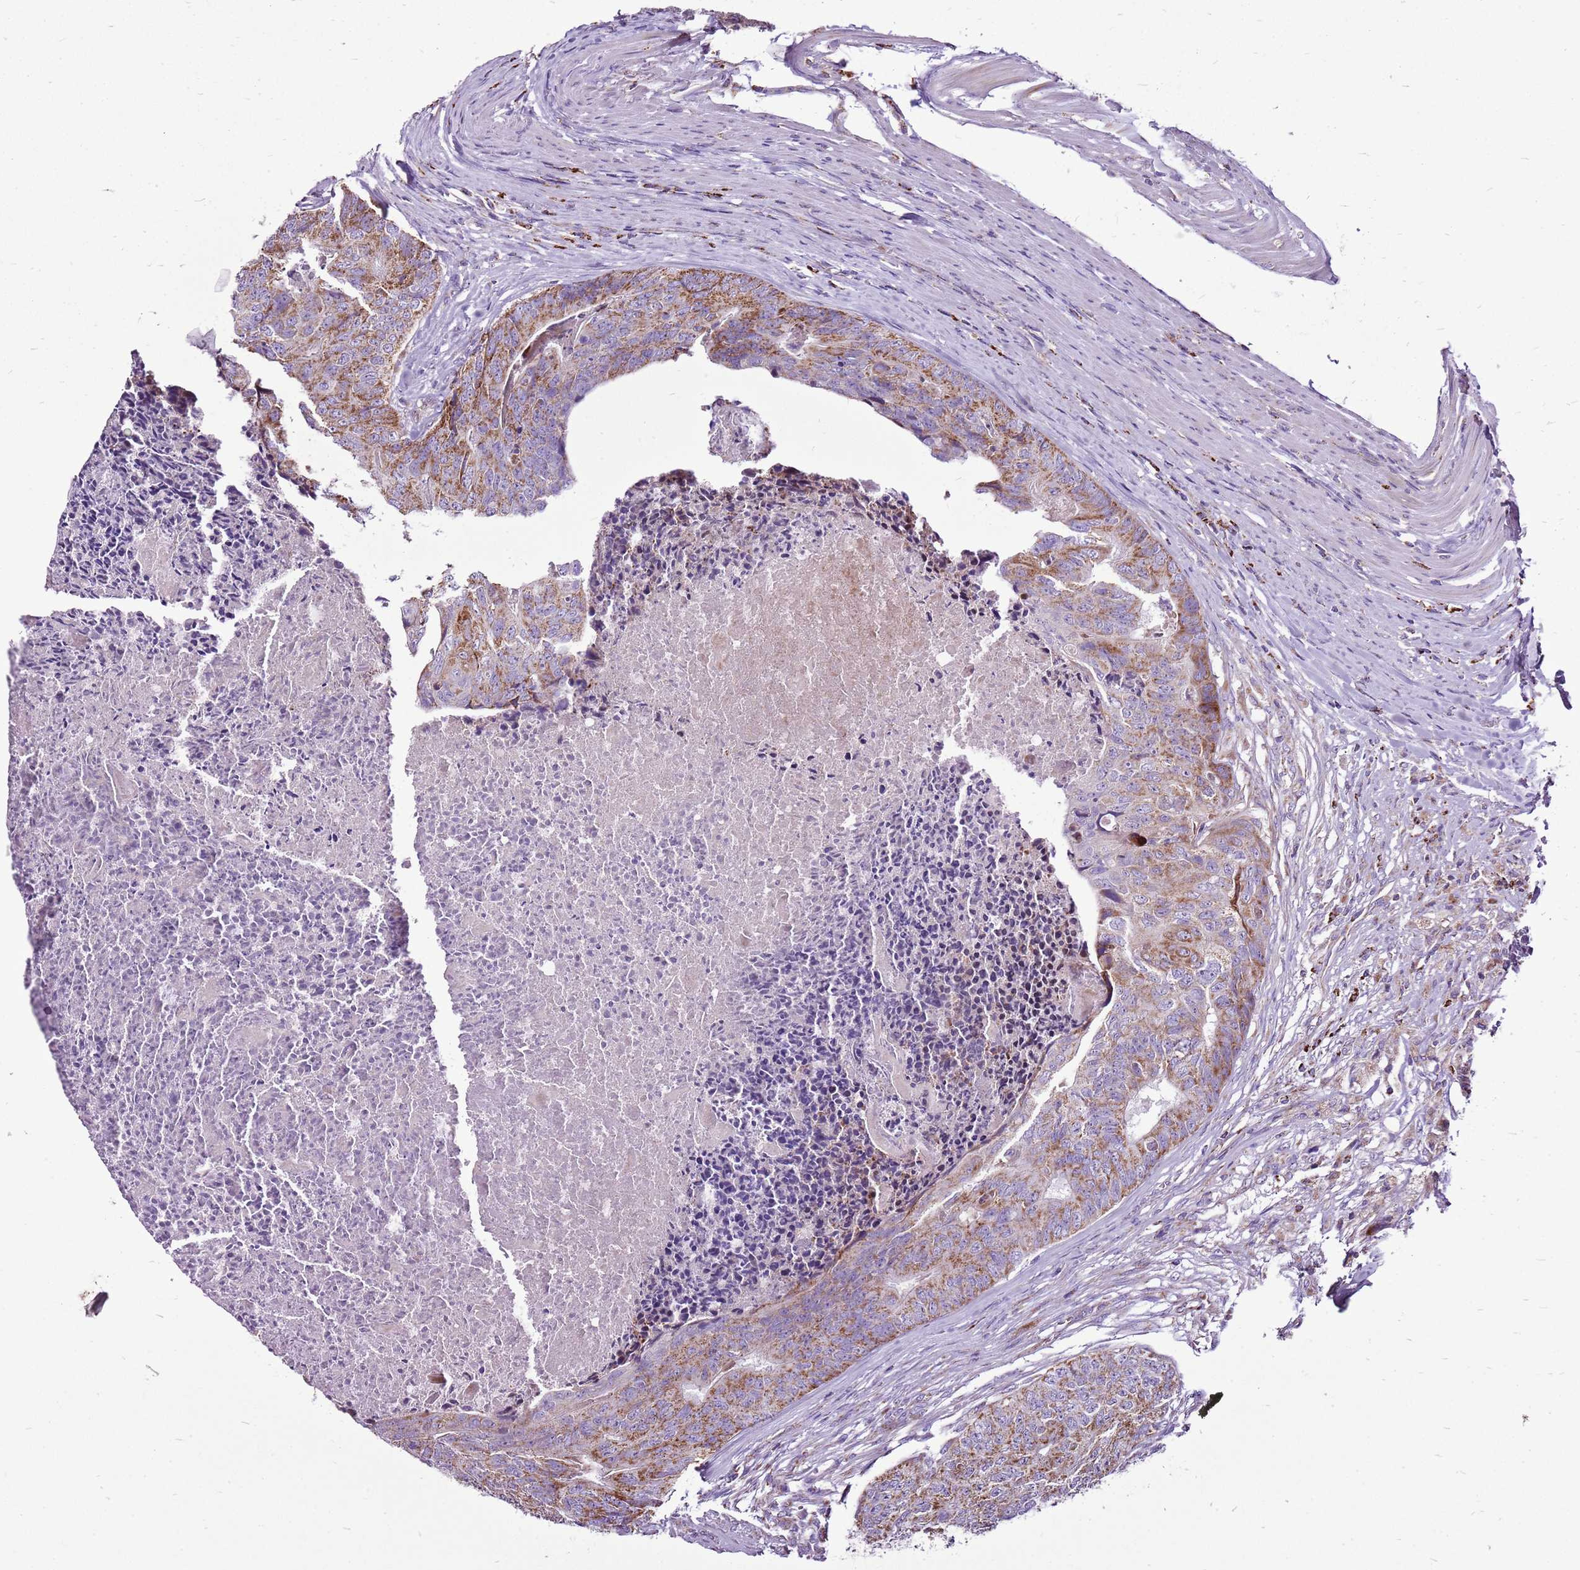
{"staining": {"intensity": "moderate", "quantity": ">75%", "location": "cytoplasmic/membranous"}, "tissue": "colorectal cancer", "cell_type": "Tumor cells", "image_type": "cancer", "snomed": [{"axis": "morphology", "description": "Adenocarcinoma, NOS"}, {"axis": "topography", "description": "Colon"}], "caption": "Moderate cytoplasmic/membranous expression is present in about >75% of tumor cells in colorectal adenocarcinoma. (Stains: DAB (3,3'-diaminobenzidine) in brown, nuclei in blue, Microscopy: brightfield microscopy at high magnification).", "gene": "GCDH", "patient": {"sex": "female", "age": 67}}